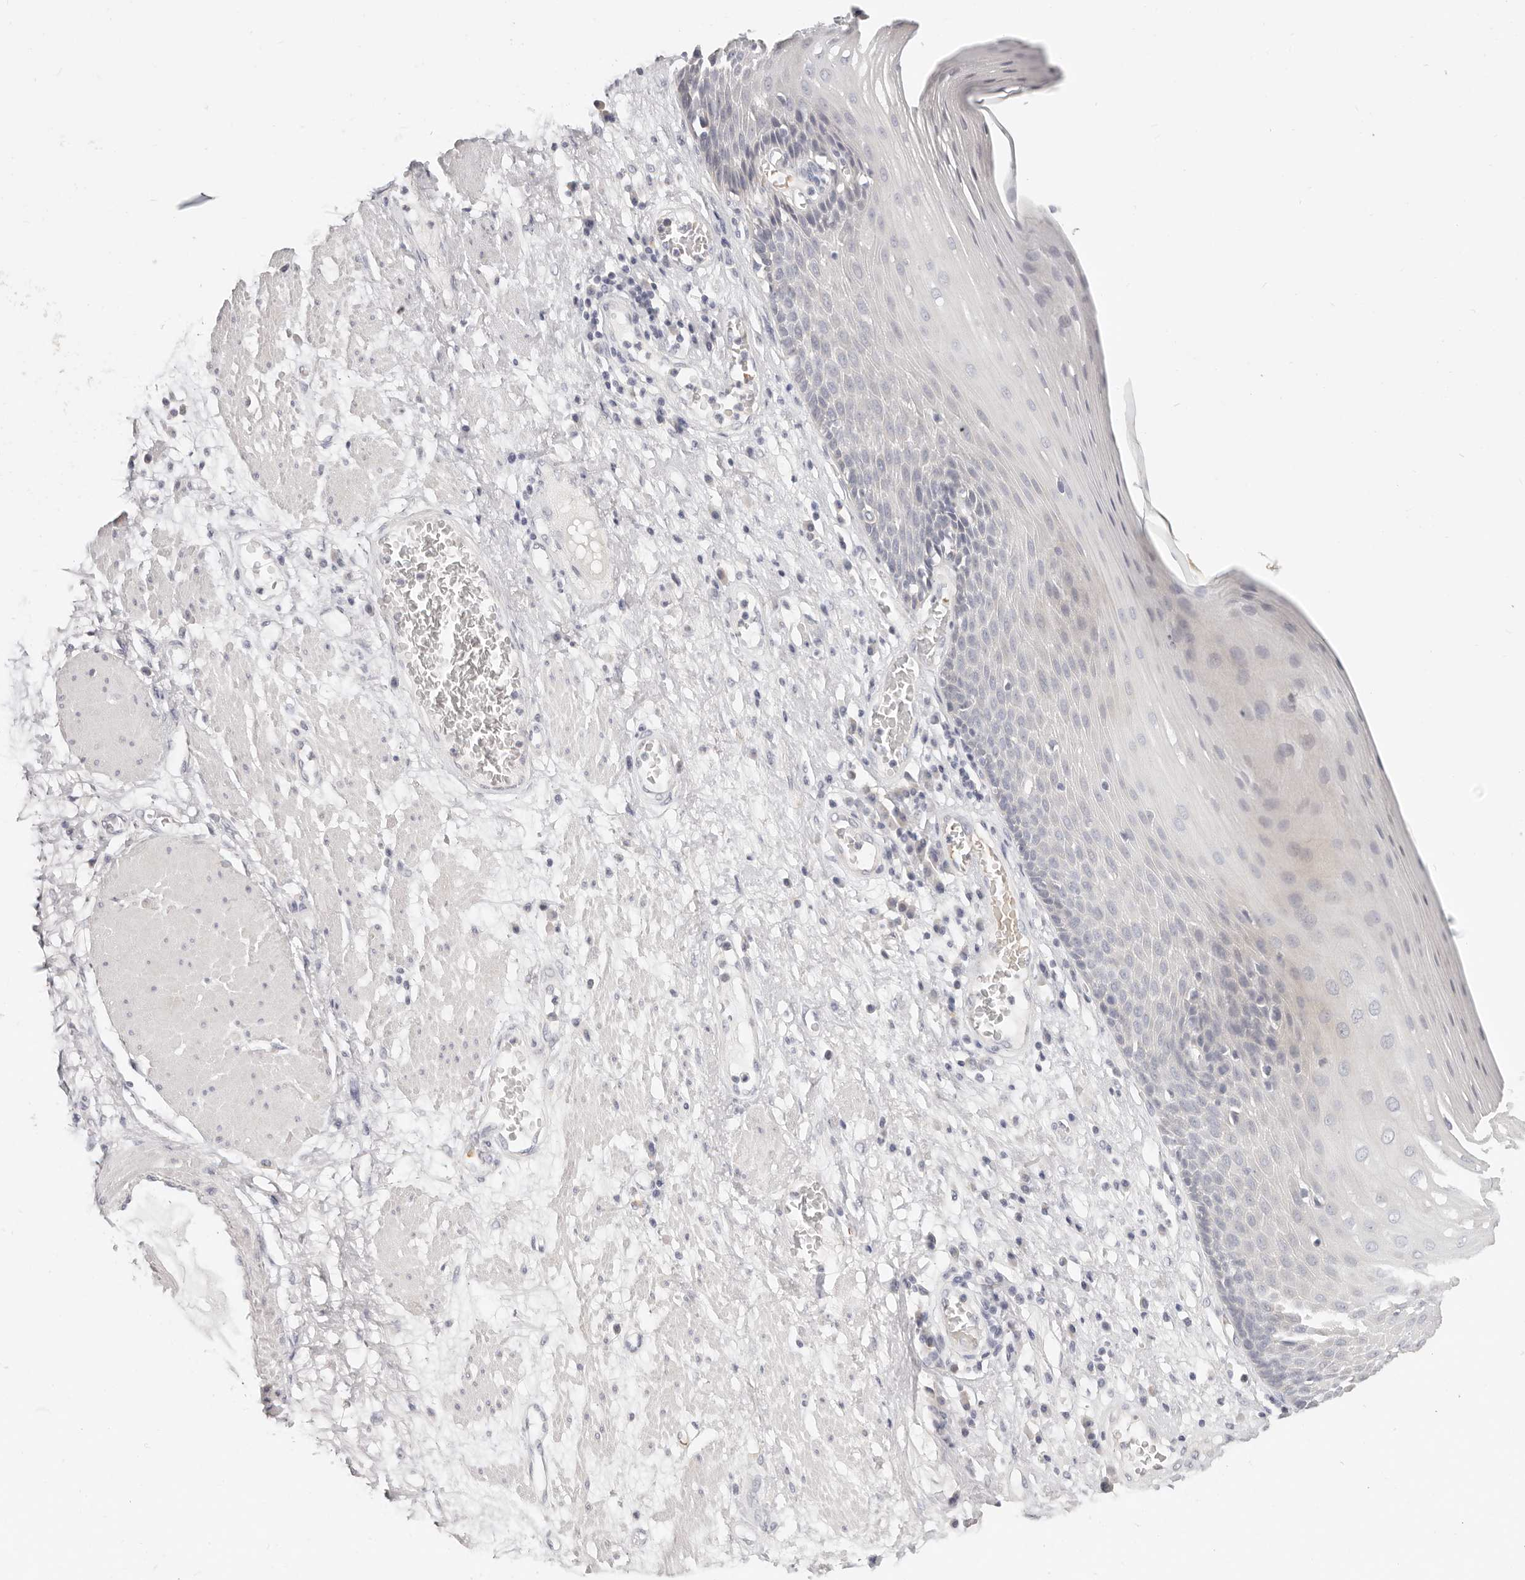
{"staining": {"intensity": "negative", "quantity": "none", "location": "none"}, "tissue": "esophagus", "cell_type": "Squamous epithelial cells", "image_type": "normal", "snomed": [{"axis": "morphology", "description": "Normal tissue, NOS"}, {"axis": "morphology", "description": "Adenocarcinoma, NOS"}, {"axis": "topography", "description": "Esophagus"}], "caption": "Photomicrograph shows no protein expression in squamous epithelial cells of unremarkable esophagus.", "gene": "TMEM63B", "patient": {"sex": "male", "age": 62}}